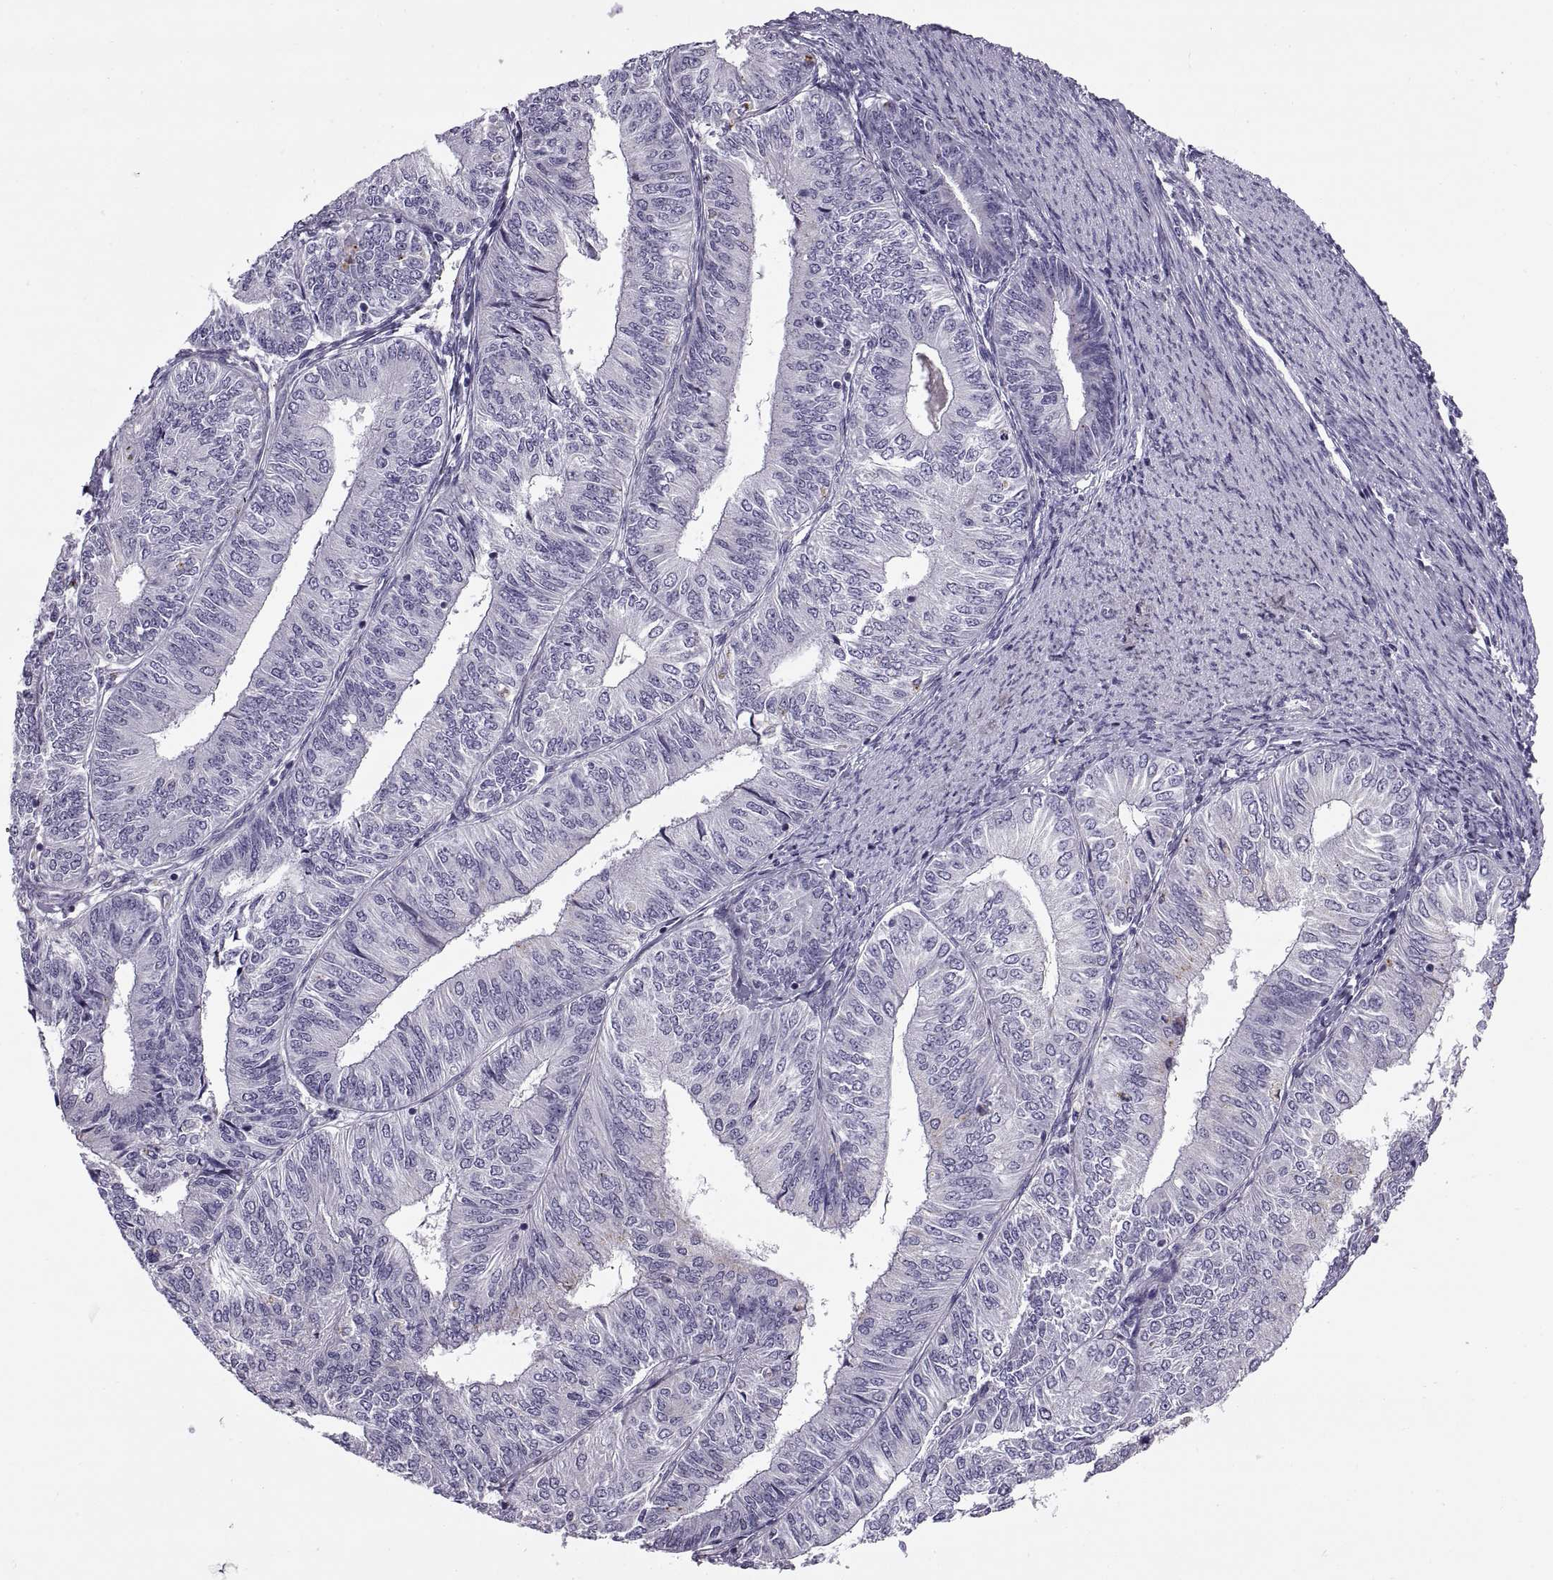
{"staining": {"intensity": "negative", "quantity": "none", "location": "none"}, "tissue": "endometrial cancer", "cell_type": "Tumor cells", "image_type": "cancer", "snomed": [{"axis": "morphology", "description": "Adenocarcinoma, NOS"}, {"axis": "topography", "description": "Endometrium"}], "caption": "Immunohistochemical staining of human endometrial cancer (adenocarcinoma) displays no significant positivity in tumor cells.", "gene": "CALCR", "patient": {"sex": "female", "age": 58}}